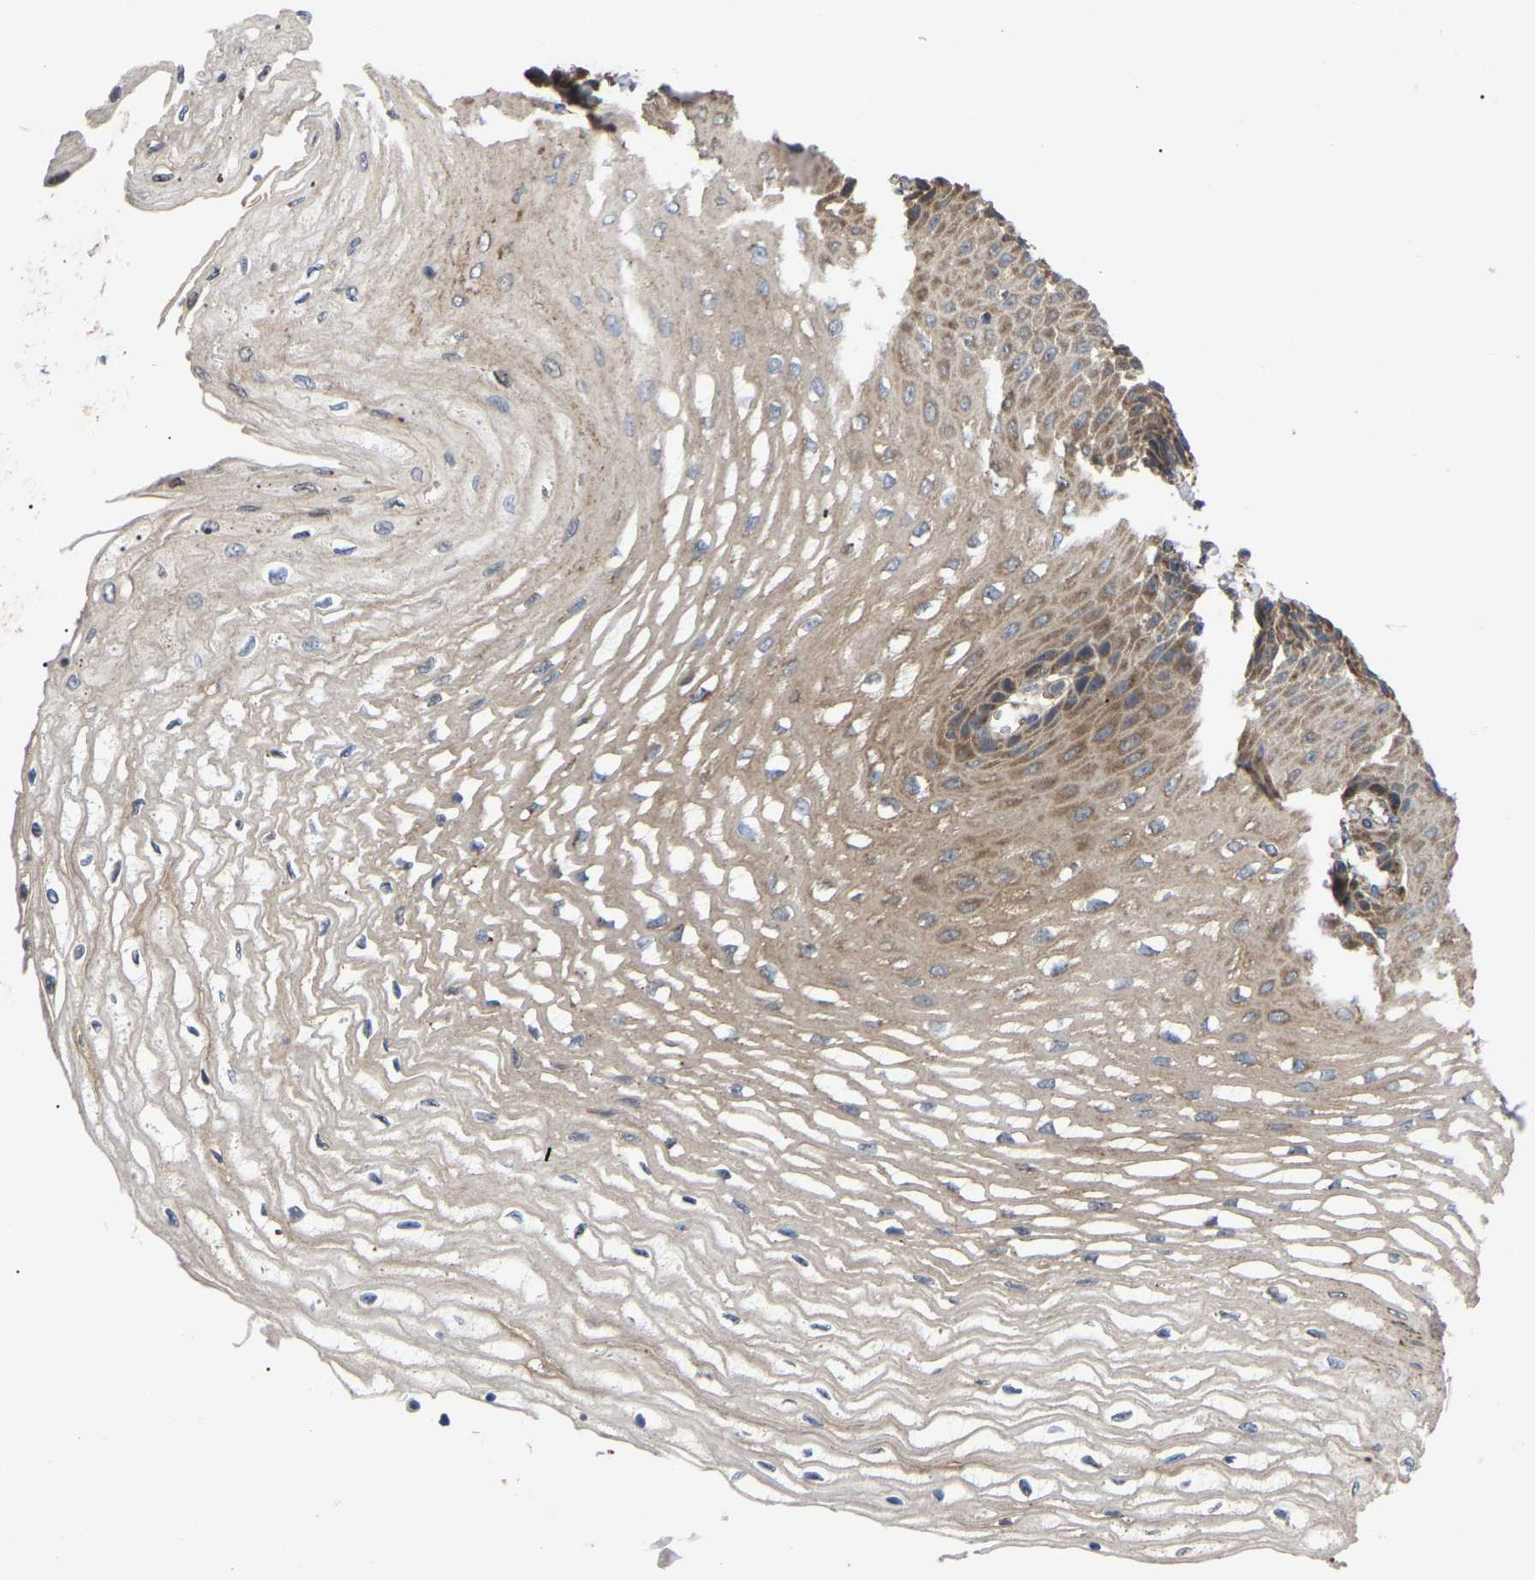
{"staining": {"intensity": "moderate", "quantity": "25%-75%", "location": "cytoplasmic/membranous"}, "tissue": "esophagus", "cell_type": "Squamous epithelial cells", "image_type": "normal", "snomed": [{"axis": "morphology", "description": "Normal tissue, NOS"}, {"axis": "topography", "description": "Esophagus"}], "caption": "An IHC photomicrograph of normal tissue is shown. Protein staining in brown labels moderate cytoplasmic/membranous positivity in esophagus within squamous epithelial cells.", "gene": "GCC1", "patient": {"sex": "female", "age": 72}}